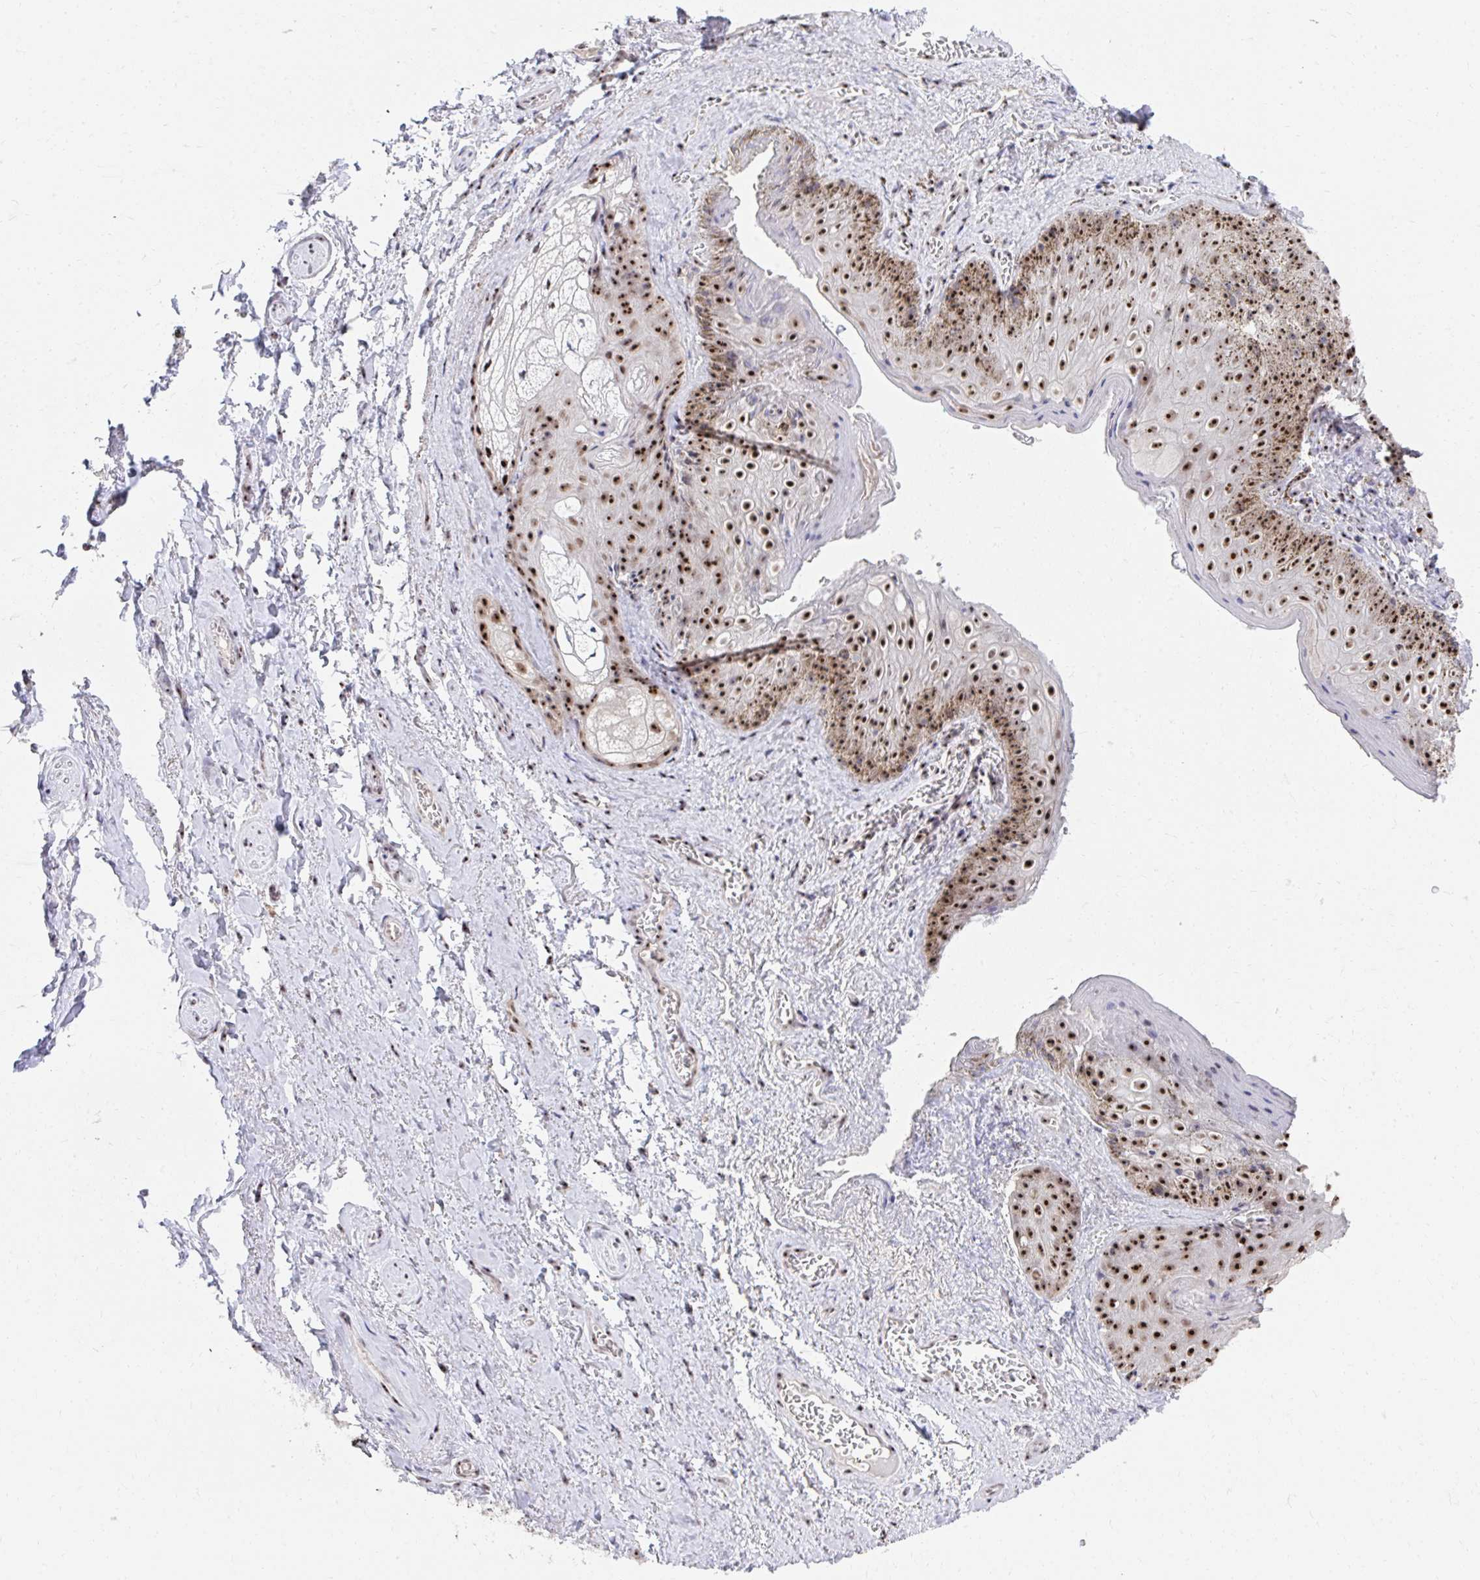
{"staining": {"intensity": "strong", "quantity": ">75%", "location": "nuclear"}, "tissue": "vagina", "cell_type": "Squamous epithelial cells", "image_type": "normal", "snomed": [{"axis": "morphology", "description": "Normal tissue, NOS"}, {"axis": "topography", "description": "Vulva"}, {"axis": "topography", "description": "Vagina"}, {"axis": "topography", "description": "Peripheral nerve tissue"}], "caption": "IHC (DAB) staining of benign human vagina displays strong nuclear protein staining in about >75% of squamous epithelial cells.", "gene": "HIRA", "patient": {"sex": "female", "age": 66}}